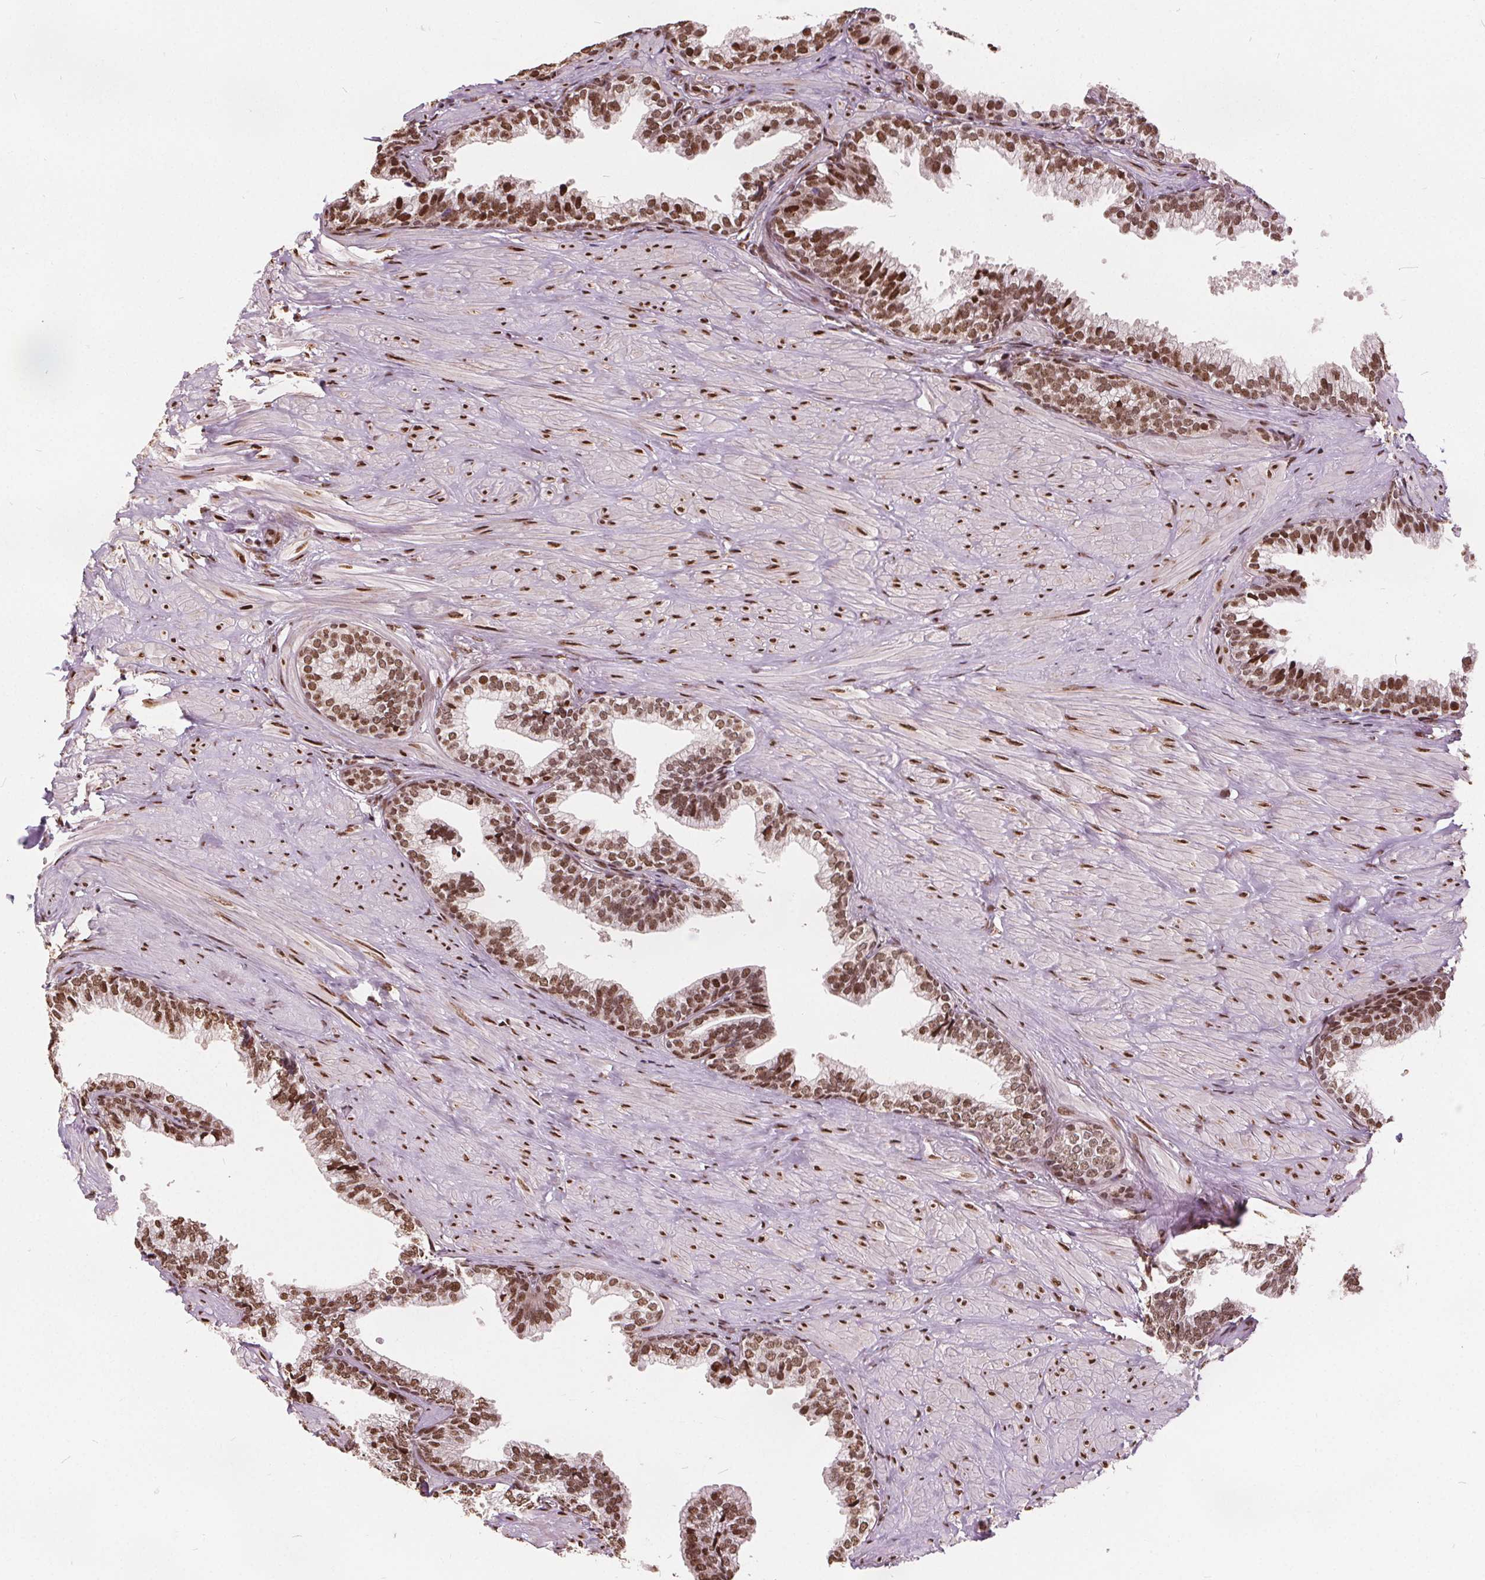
{"staining": {"intensity": "strong", "quantity": ">75%", "location": "nuclear"}, "tissue": "prostate", "cell_type": "Glandular cells", "image_type": "normal", "snomed": [{"axis": "morphology", "description": "Normal tissue, NOS"}, {"axis": "topography", "description": "Prostate"}, {"axis": "topography", "description": "Peripheral nerve tissue"}], "caption": "IHC histopathology image of normal prostate: prostate stained using IHC displays high levels of strong protein expression localized specifically in the nuclear of glandular cells, appearing as a nuclear brown color.", "gene": "ISLR2", "patient": {"sex": "male", "age": 55}}